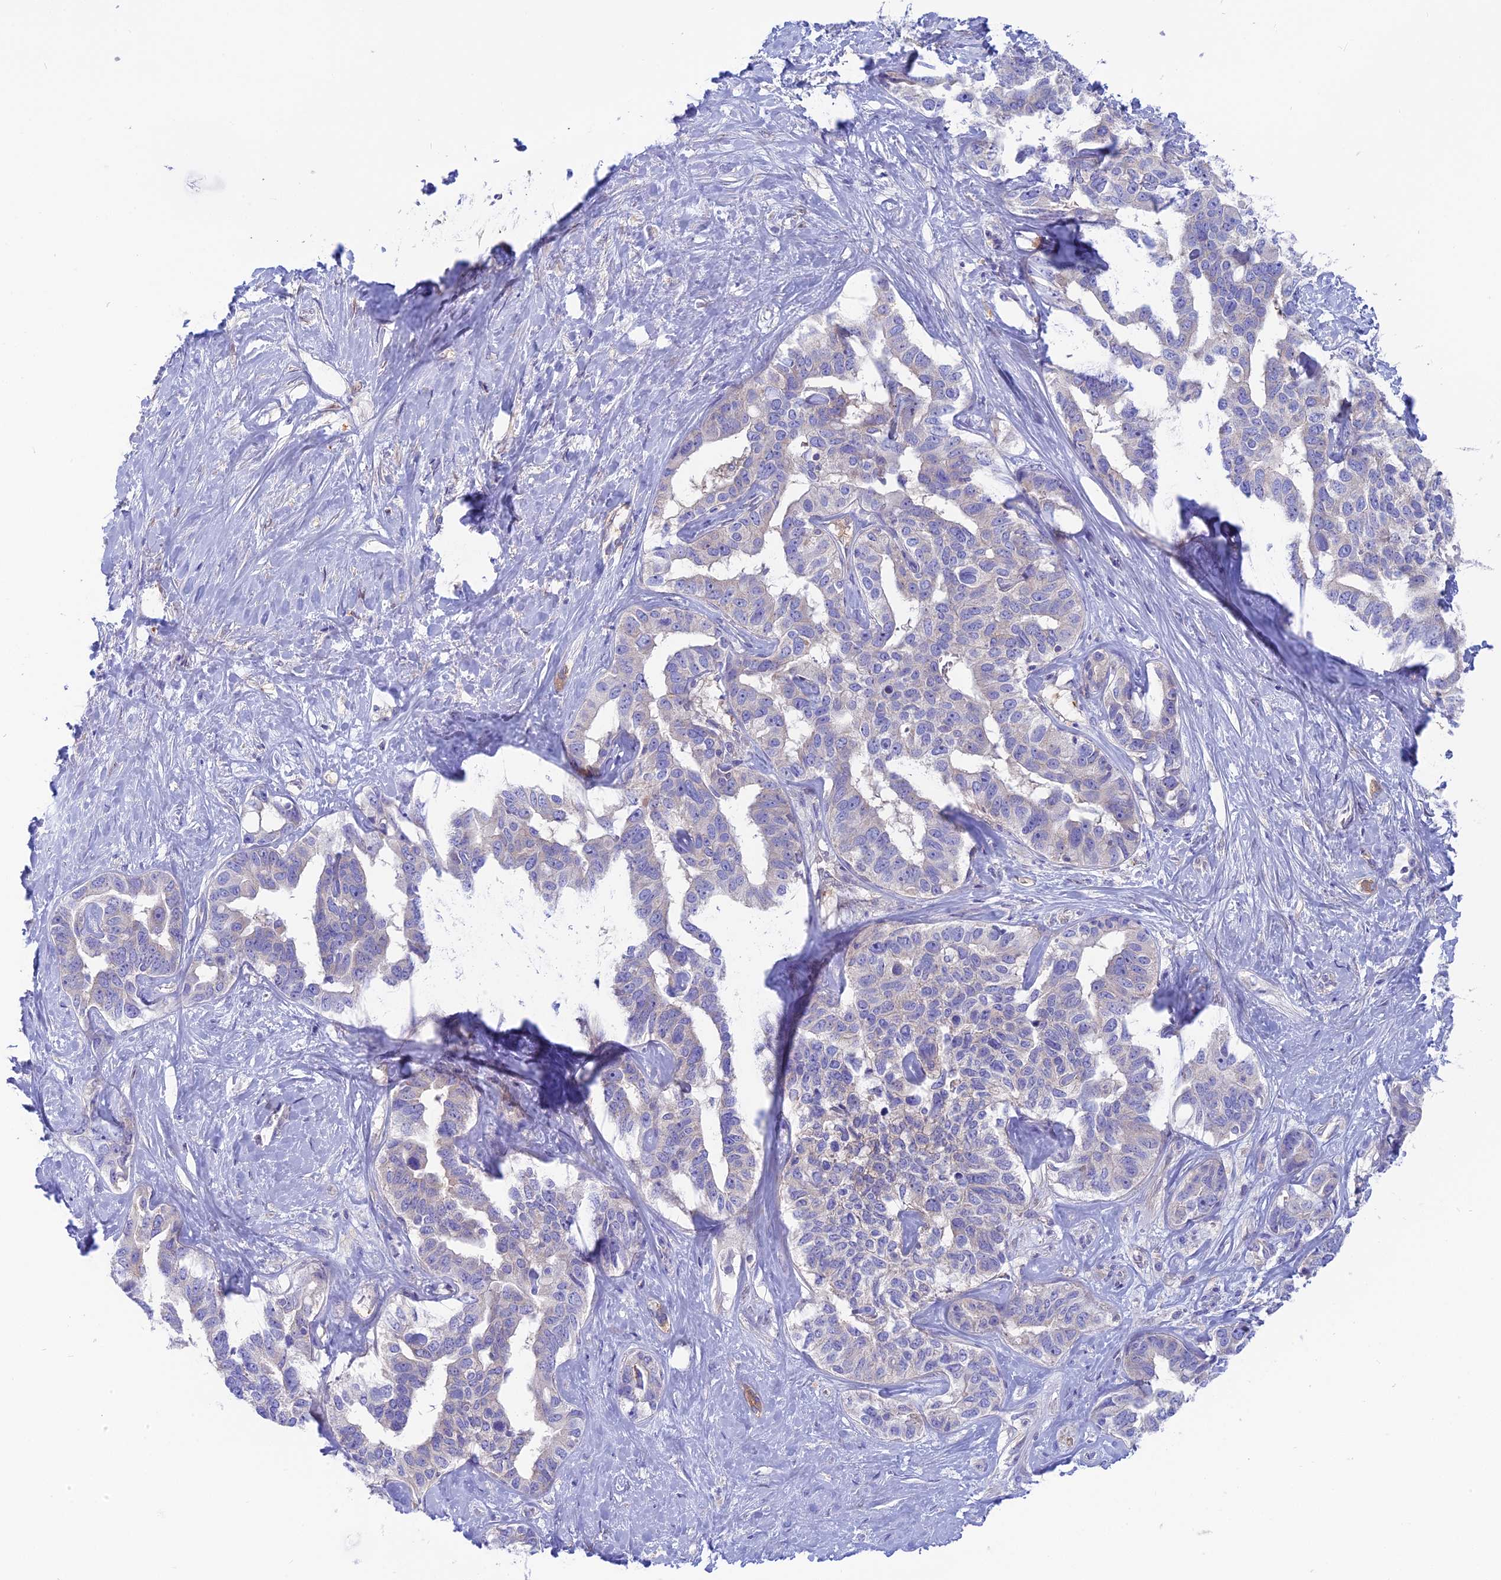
{"staining": {"intensity": "negative", "quantity": "none", "location": "none"}, "tissue": "liver cancer", "cell_type": "Tumor cells", "image_type": "cancer", "snomed": [{"axis": "morphology", "description": "Cholangiocarcinoma"}, {"axis": "topography", "description": "Liver"}], "caption": "A micrograph of liver cancer stained for a protein exhibits no brown staining in tumor cells.", "gene": "LZTFL1", "patient": {"sex": "male", "age": 59}}